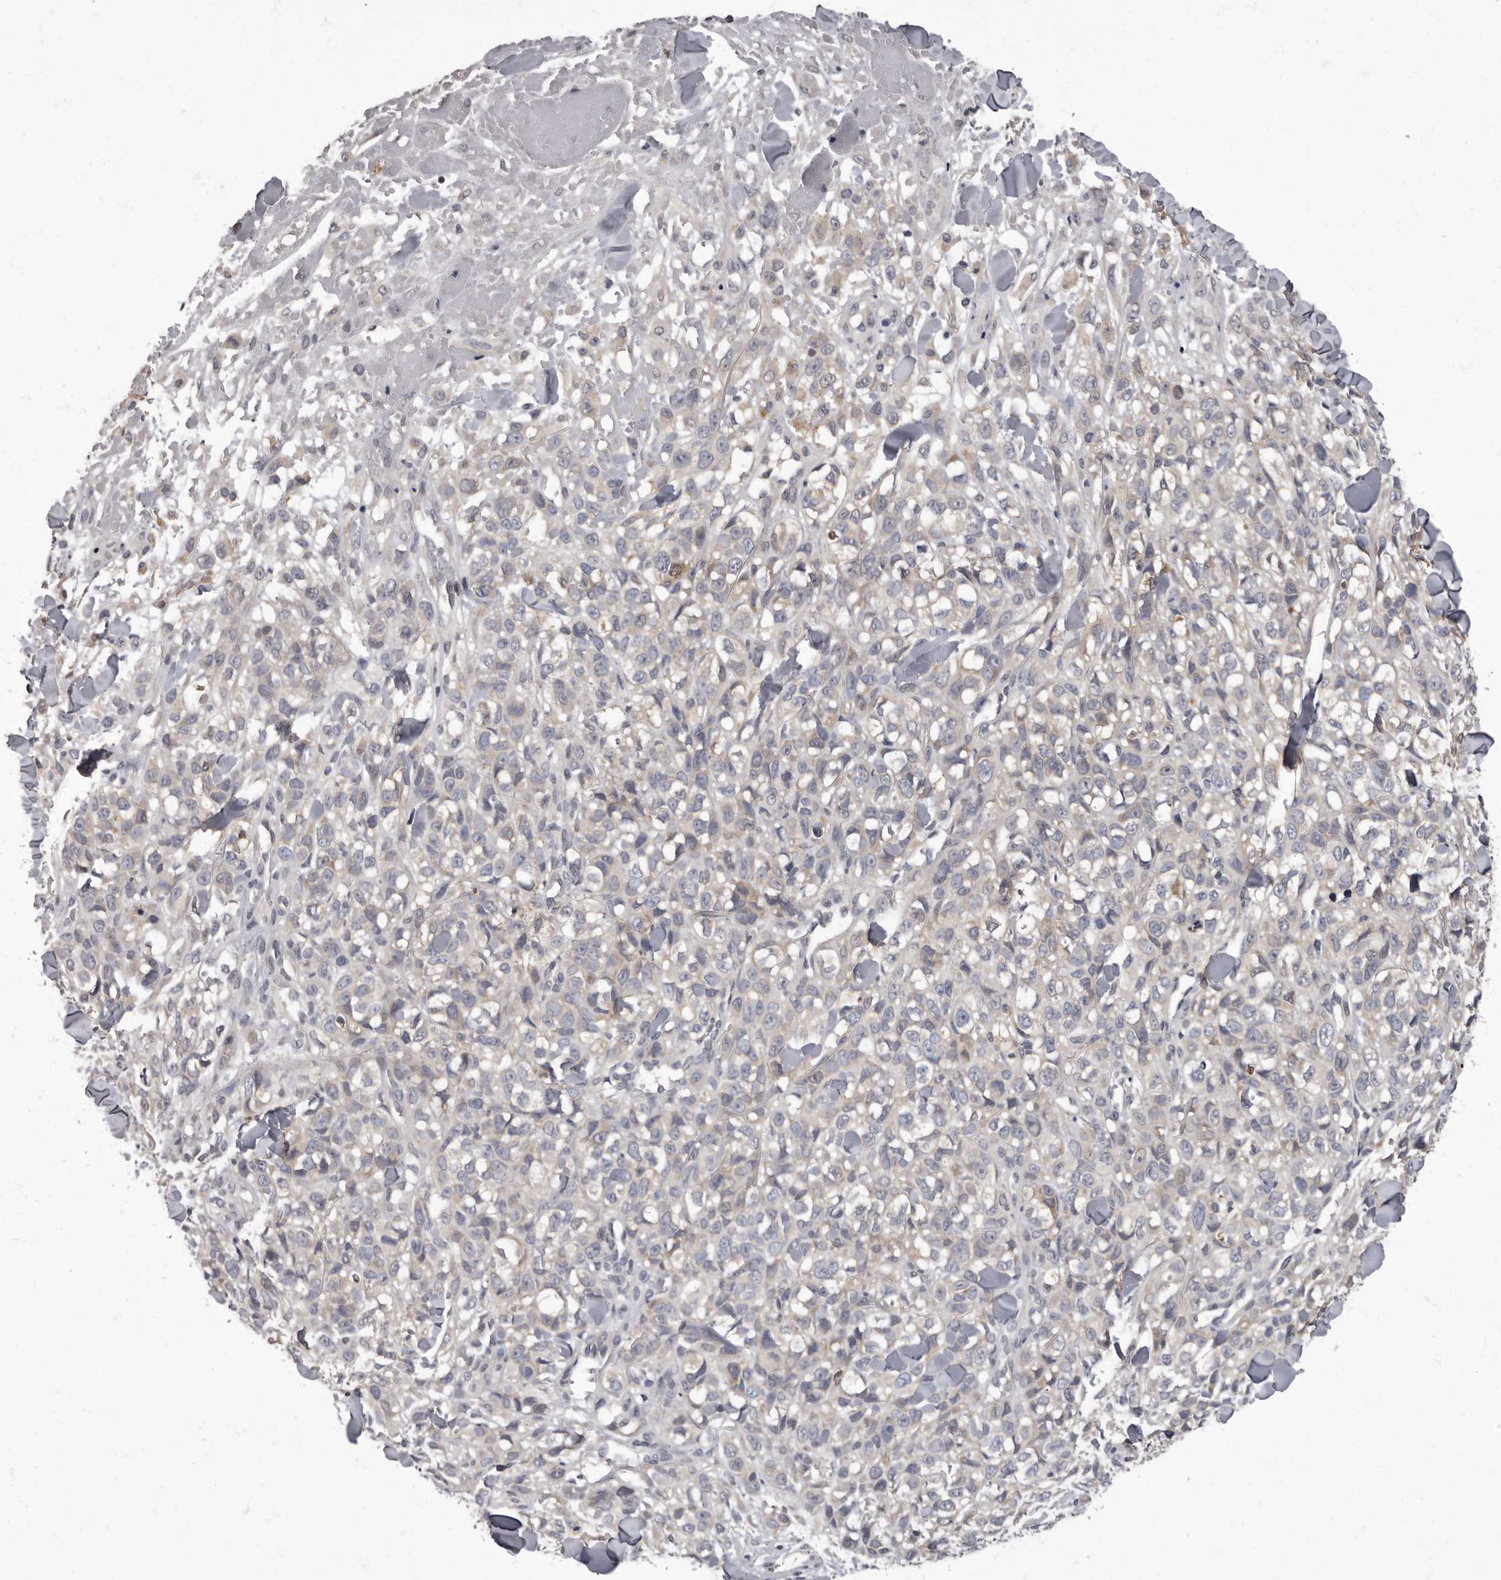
{"staining": {"intensity": "negative", "quantity": "none", "location": "none"}, "tissue": "melanoma", "cell_type": "Tumor cells", "image_type": "cancer", "snomed": [{"axis": "morphology", "description": "Malignant melanoma, Metastatic site"}, {"axis": "topography", "description": "Skin"}], "caption": "This is an immunohistochemistry (IHC) micrograph of human melanoma. There is no positivity in tumor cells.", "gene": "C1orf50", "patient": {"sex": "female", "age": 72}}